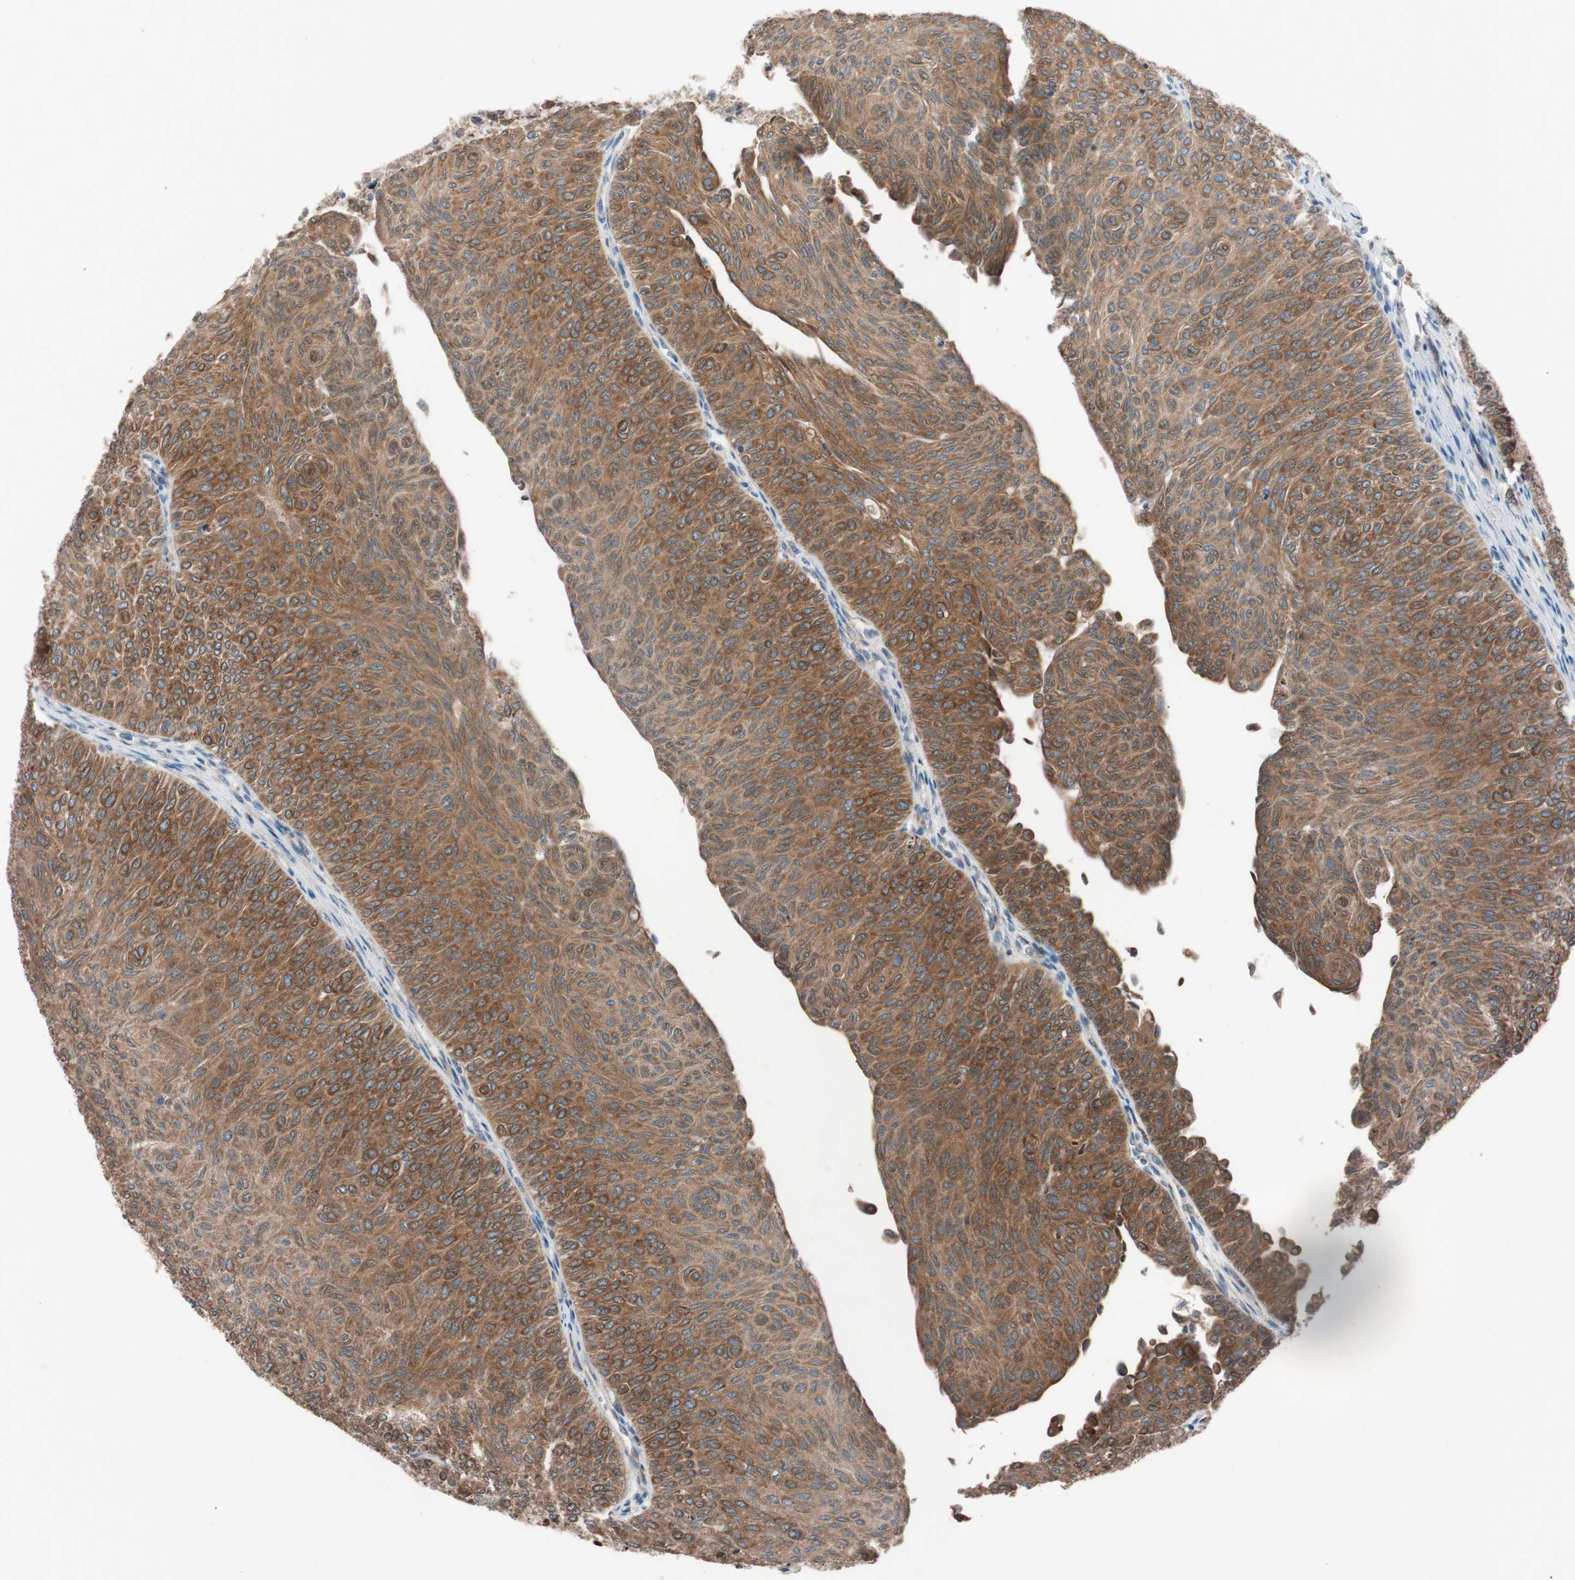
{"staining": {"intensity": "strong", "quantity": ">75%", "location": "cytoplasmic/membranous"}, "tissue": "urothelial cancer", "cell_type": "Tumor cells", "image_type": "cancer", "snomed": [{"axis": "morphology", "description": "Urothelial carcinoma, Low grade"}, {"axis": "topography", "description": "Urinary bladder"}], "caption": "The histopathology image demonstrates staining of urothelial carcinoma (low-grade), revealing strong cytoplasmic/membranous protein staining (brown color) within tumor cells.", "gene": "FAAH", "patient": {"sex": "male", "age": 78}}